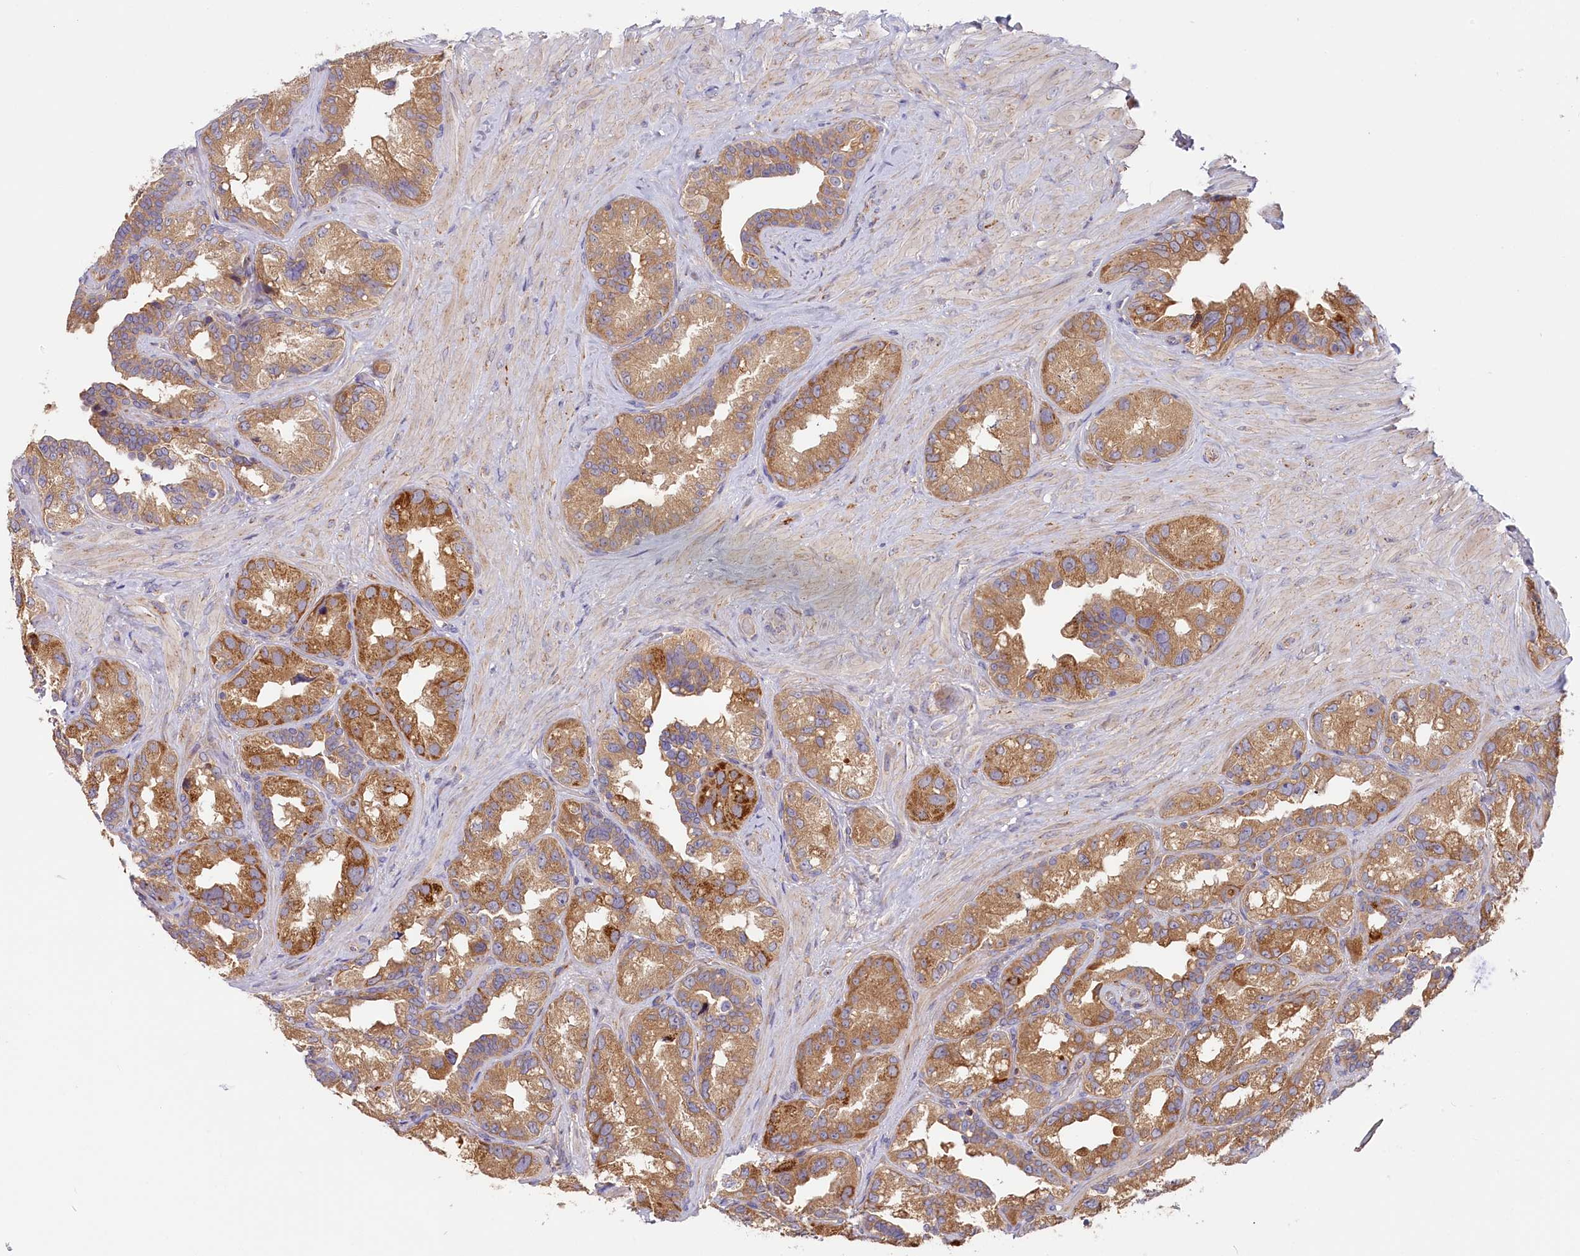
{"staining": {"intensity": "moderate", "quantity": ">75%", "location": "cytoplasmic/membranous"}, "tissue": "seminal vesicle", "cell_type": "Glandular cells", "image_type": "normal", "snomed": [{"axis": "morphology", "description": "Normal tissue, NOS"}, {"axis": "topography", "description": "Seminal veicle"}, {"axis": "topography", "description": "Peripheral nerve tissue"}], "caption": "The histopathology image shows immunohistochemical staining of unremarkable seminal vesicle. There is moderate cytoplasmic/membranous staining is identified in about >75% of glandular cells.", "gene": "CEP44", "patient": {"sex": "male", "age": 67}}